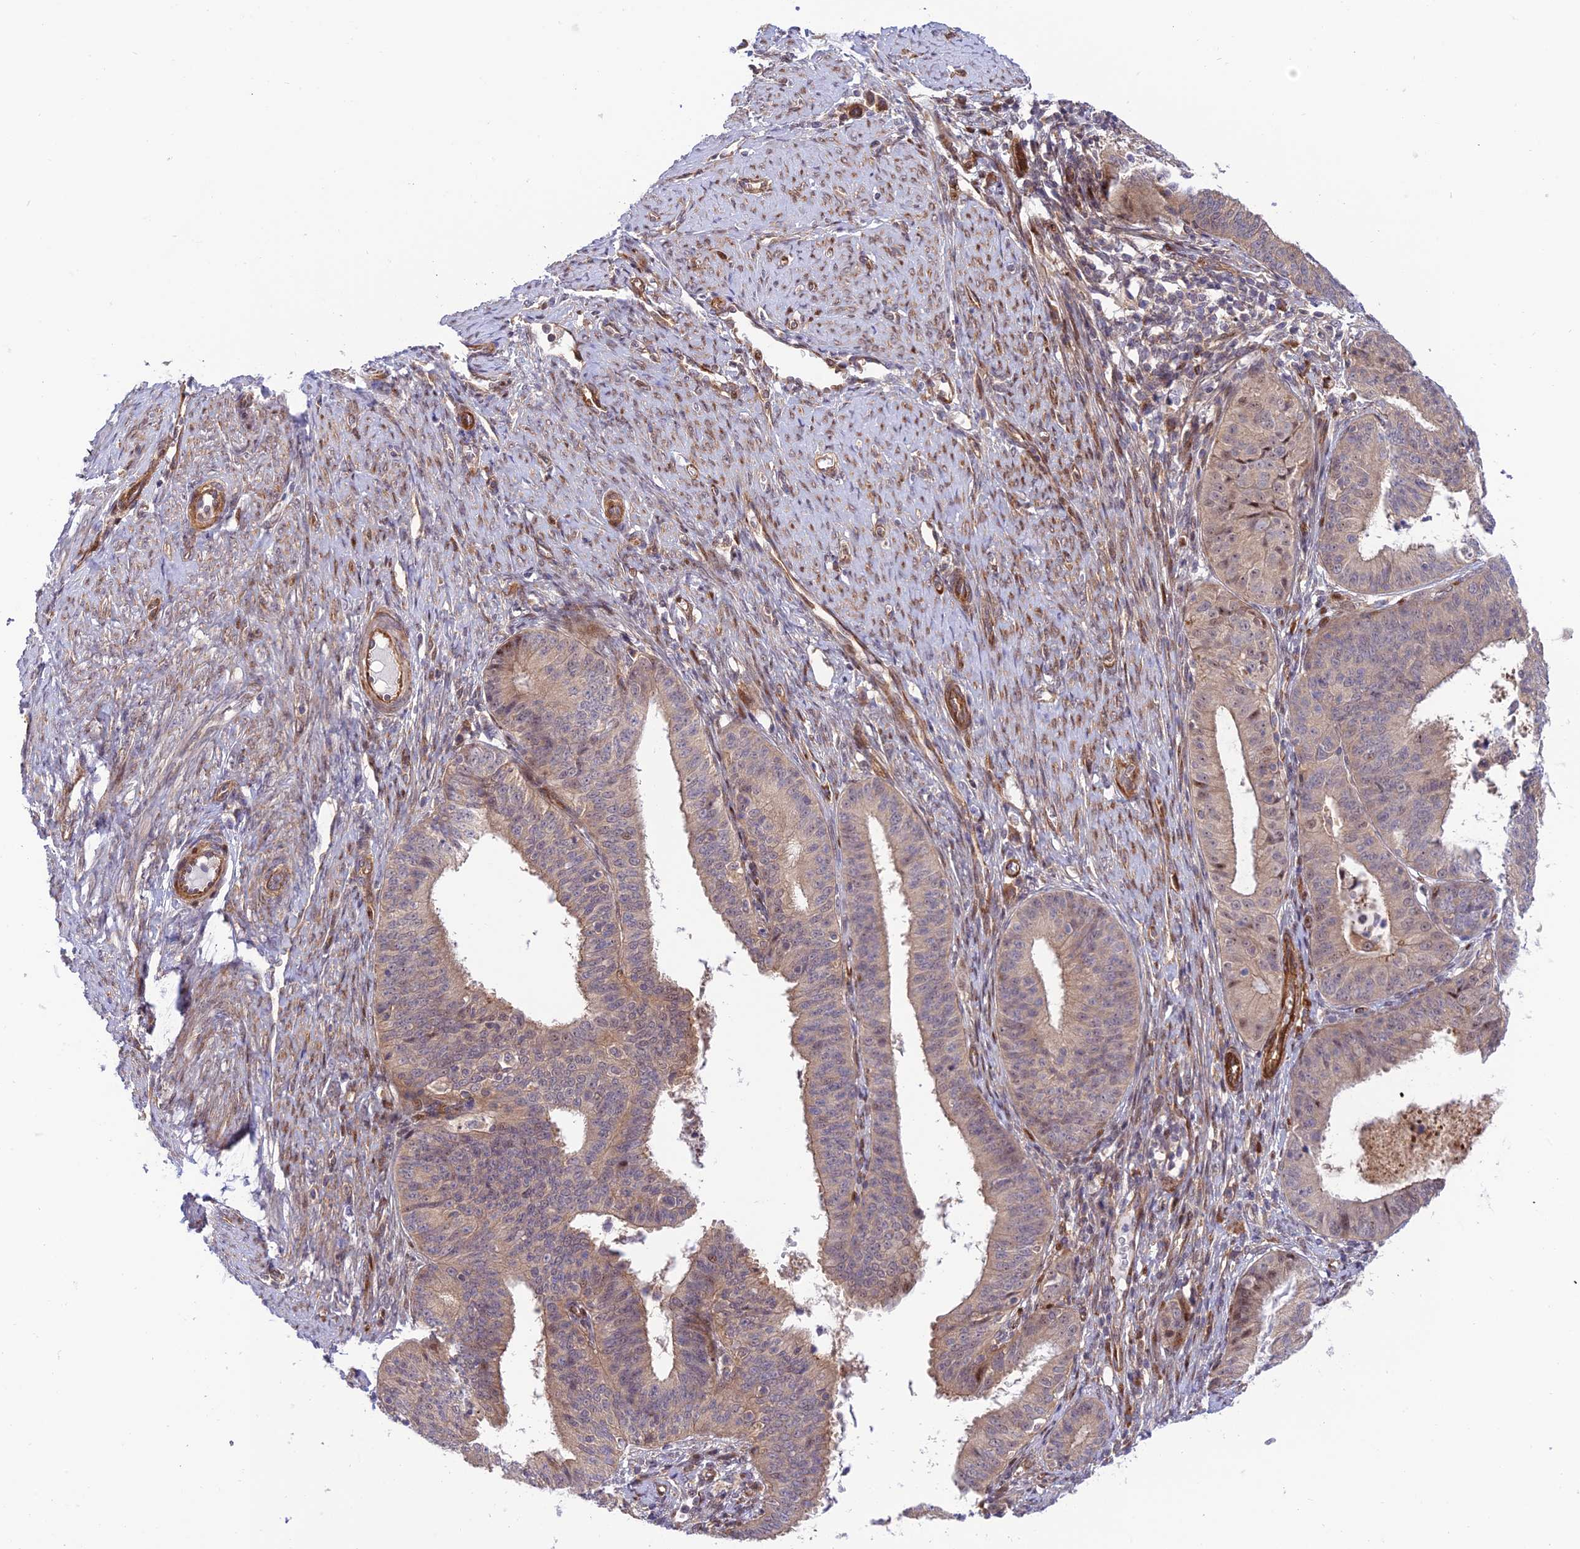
{"staining": {"intensity": "moderate", "quantity": "<25%", "location": "cytoplasmic/membranous,nuclear"}, "tissue": "endometrial cancer", "cell_type": "Tumor cells", "image_type": "cancer", "snomed": [{"axis": "morphology", "description": "Adenocarcinoma, NOS"}, {"axis": "topography", "description": "Endometrium"}], "caption": "Protein staining demonstrates moderate cytoplasmic/membranous and nuclear staining in approximately <25% of tumor cells in endometrial adenocarcinoma.", "gene": "ZNF584", "patient": {"sex": "female", "age": 51}}